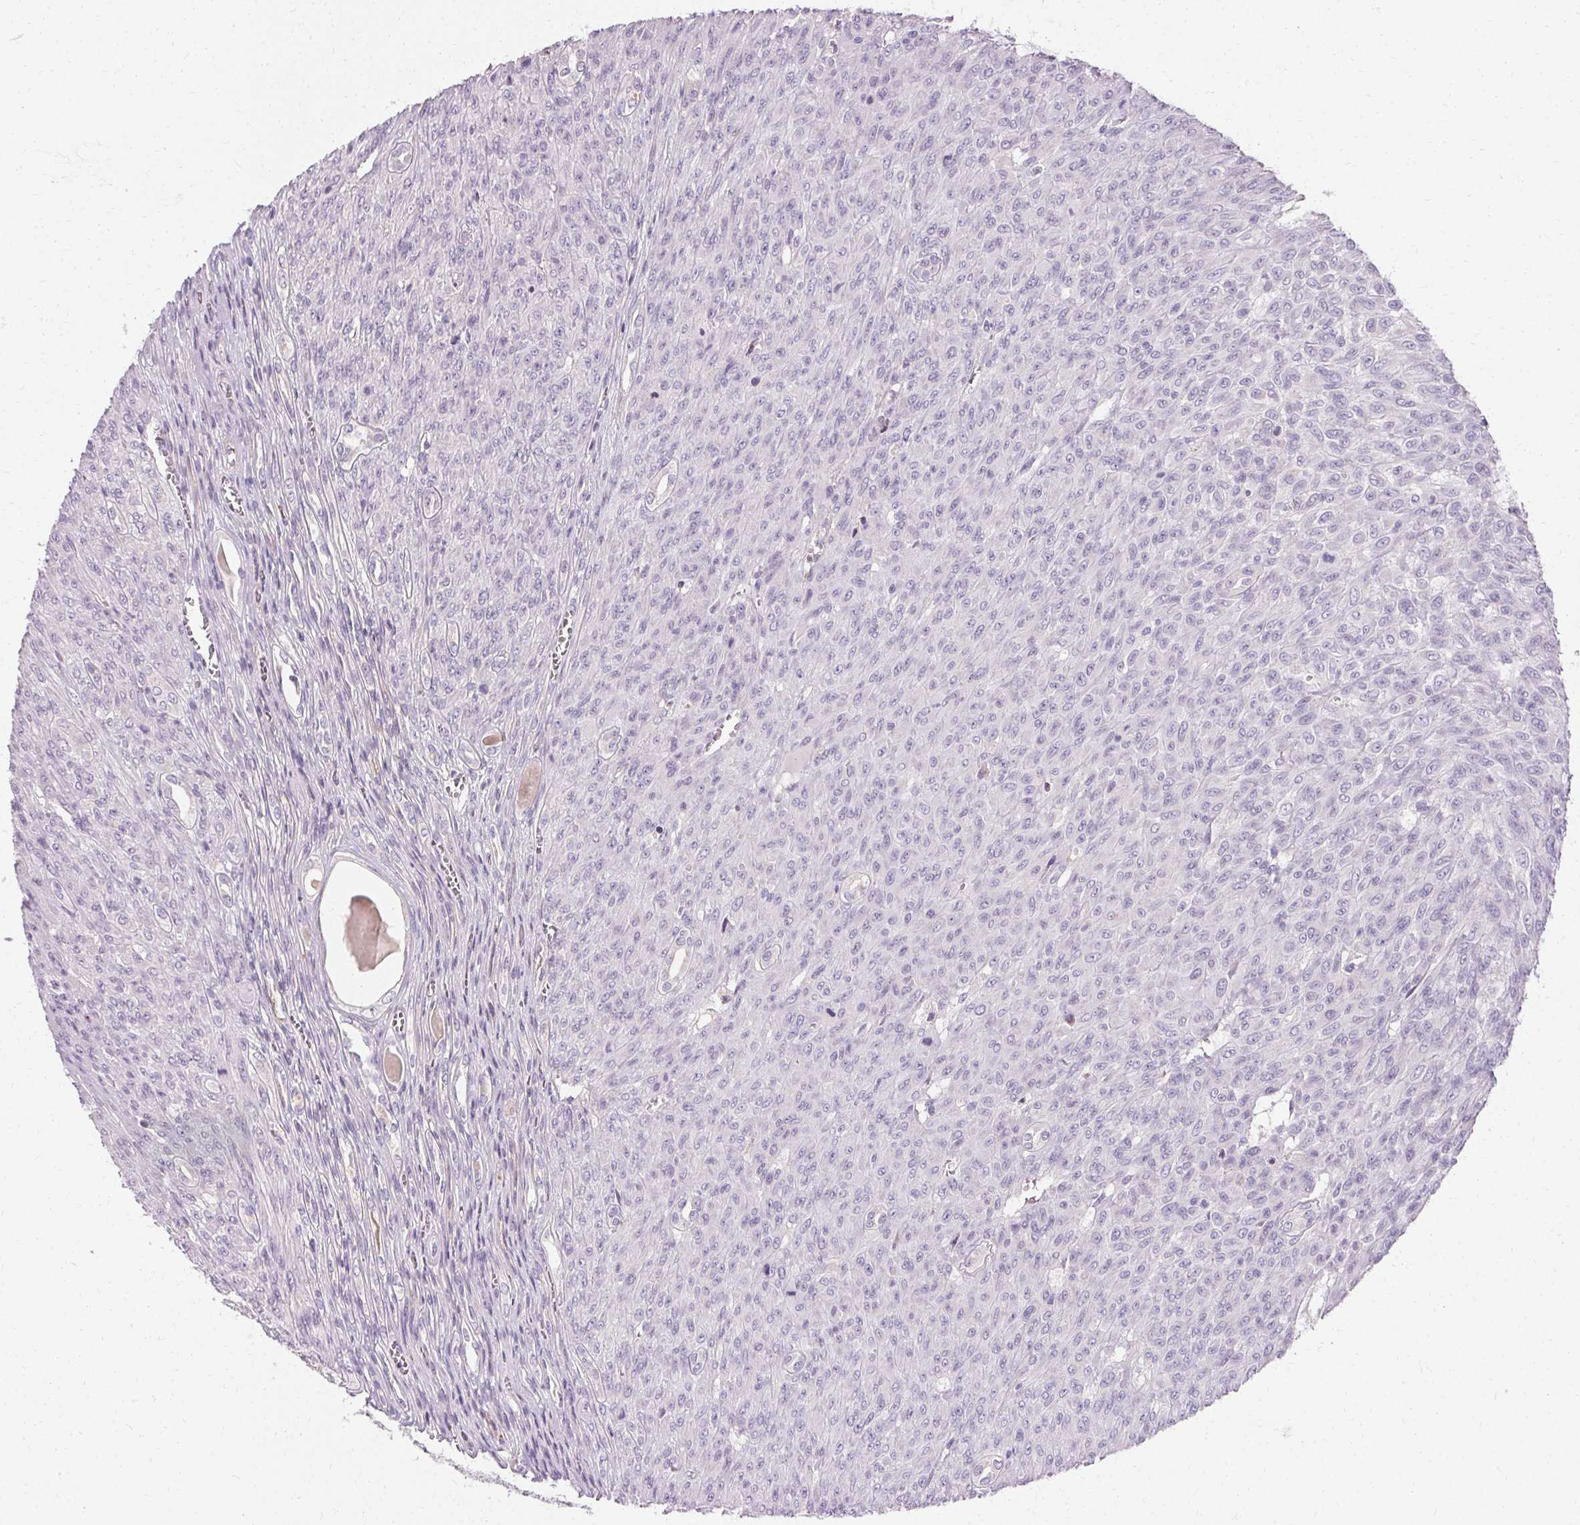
{"staining": {"intensity": "negative", "quantity": "none", "location": "none"}, "tissue": "renal cancer", "cell_type": "Tumor cells", "image_type": "cancer", "snomed": [{"axis": "morphology", "description": "Adenocarcinoma, NOS"}, {"axis": "topography", "description": "Kidney"}], "caption": "A micrograph of human adenocarcinoma (renal) is negative for staining in tumor cells.", "gene": "TRIP13", "patient": {"sex": "male", "age": 58}}